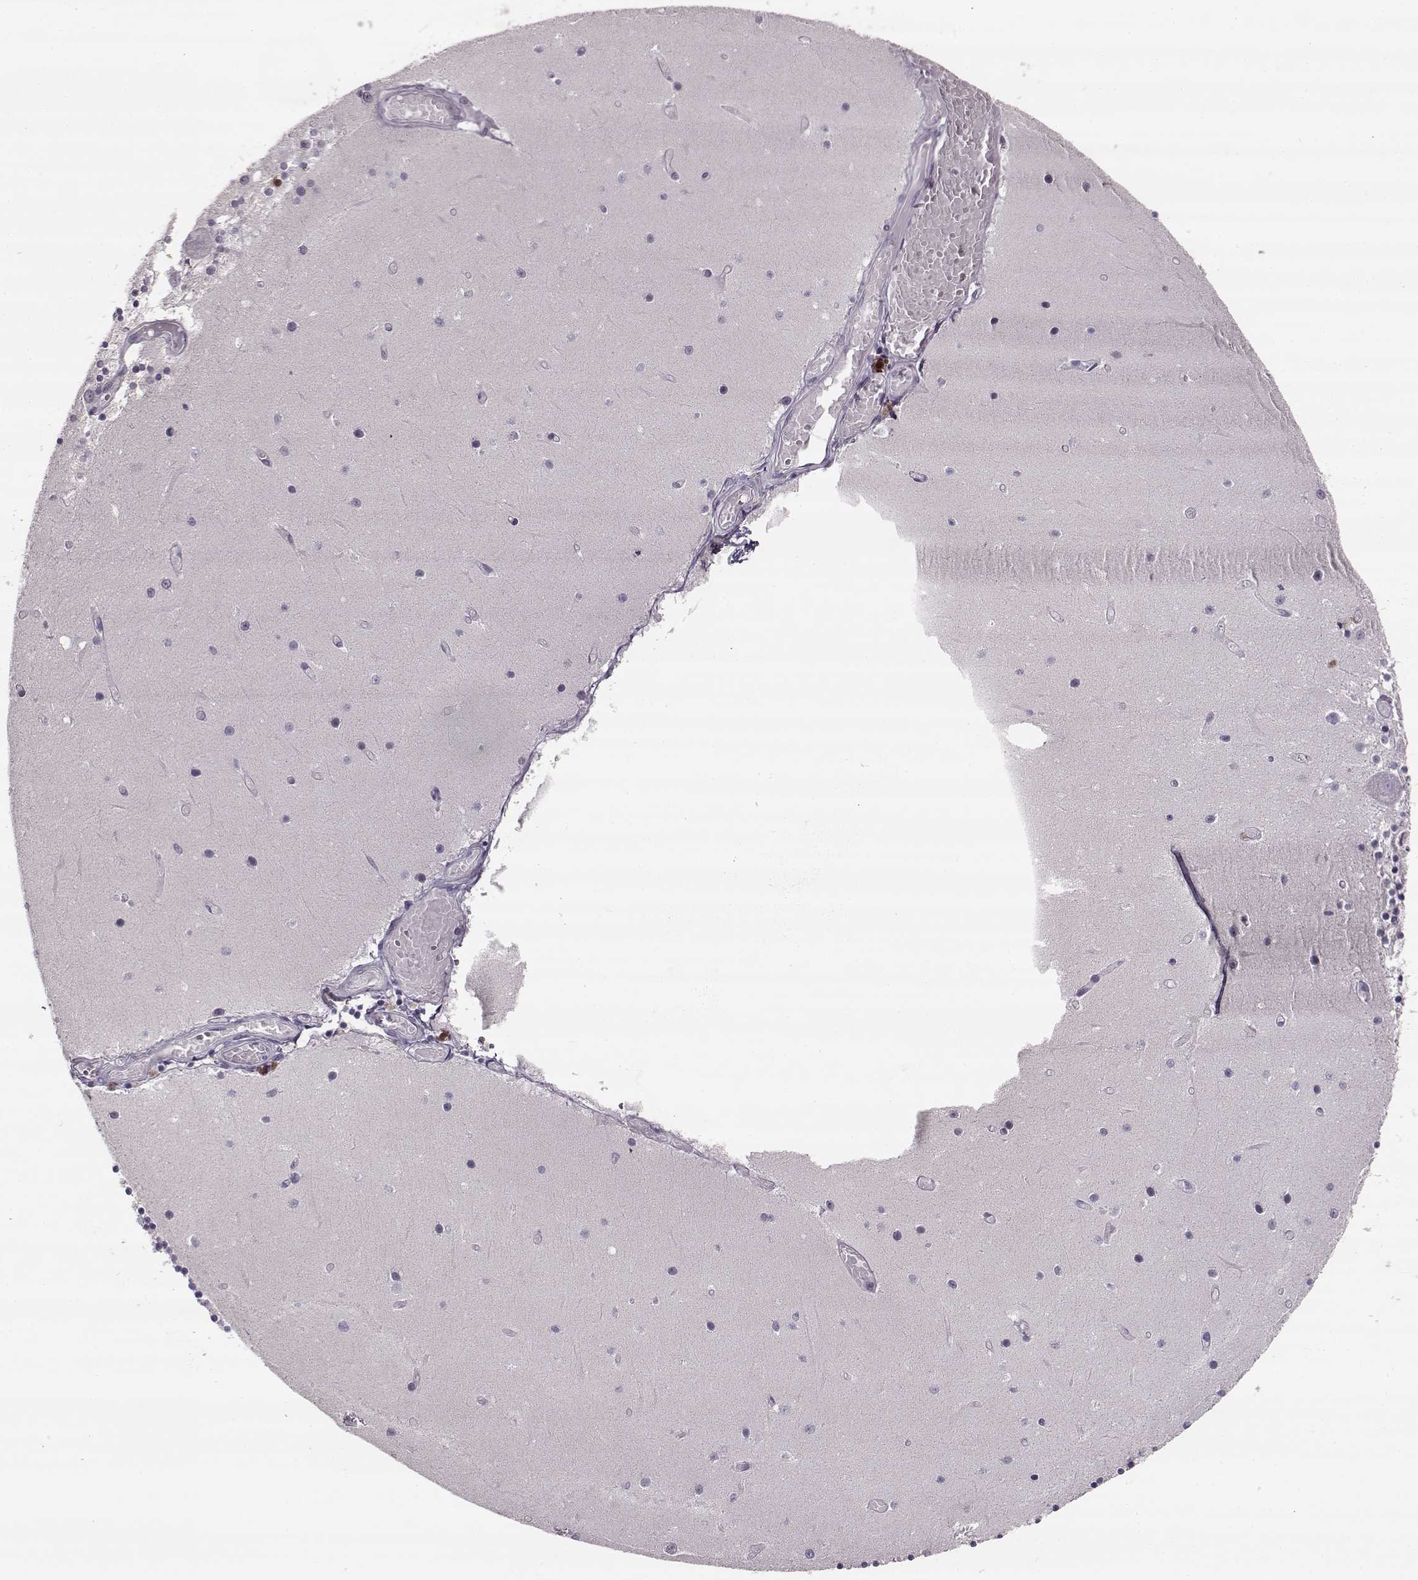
{"staining": {"intensity": "negative", "quantity": "none", "location": "none"}, "tissue": "cerebellum", "cell_type": "Cells in granular layer", "image_type": "normal", "snomed": [{"axis": "morphology", "description": "Normal tissue, NOS"}, {"axis": "topography", "description": "Cerebellum"}], "caption": "This is a histopathology image of IHC staining of unremarkable cerebellum, which shows no positivity in cells in granular layer.", "gene": "MAP6D1", "patient": {"sex": "female", "age": 28}}